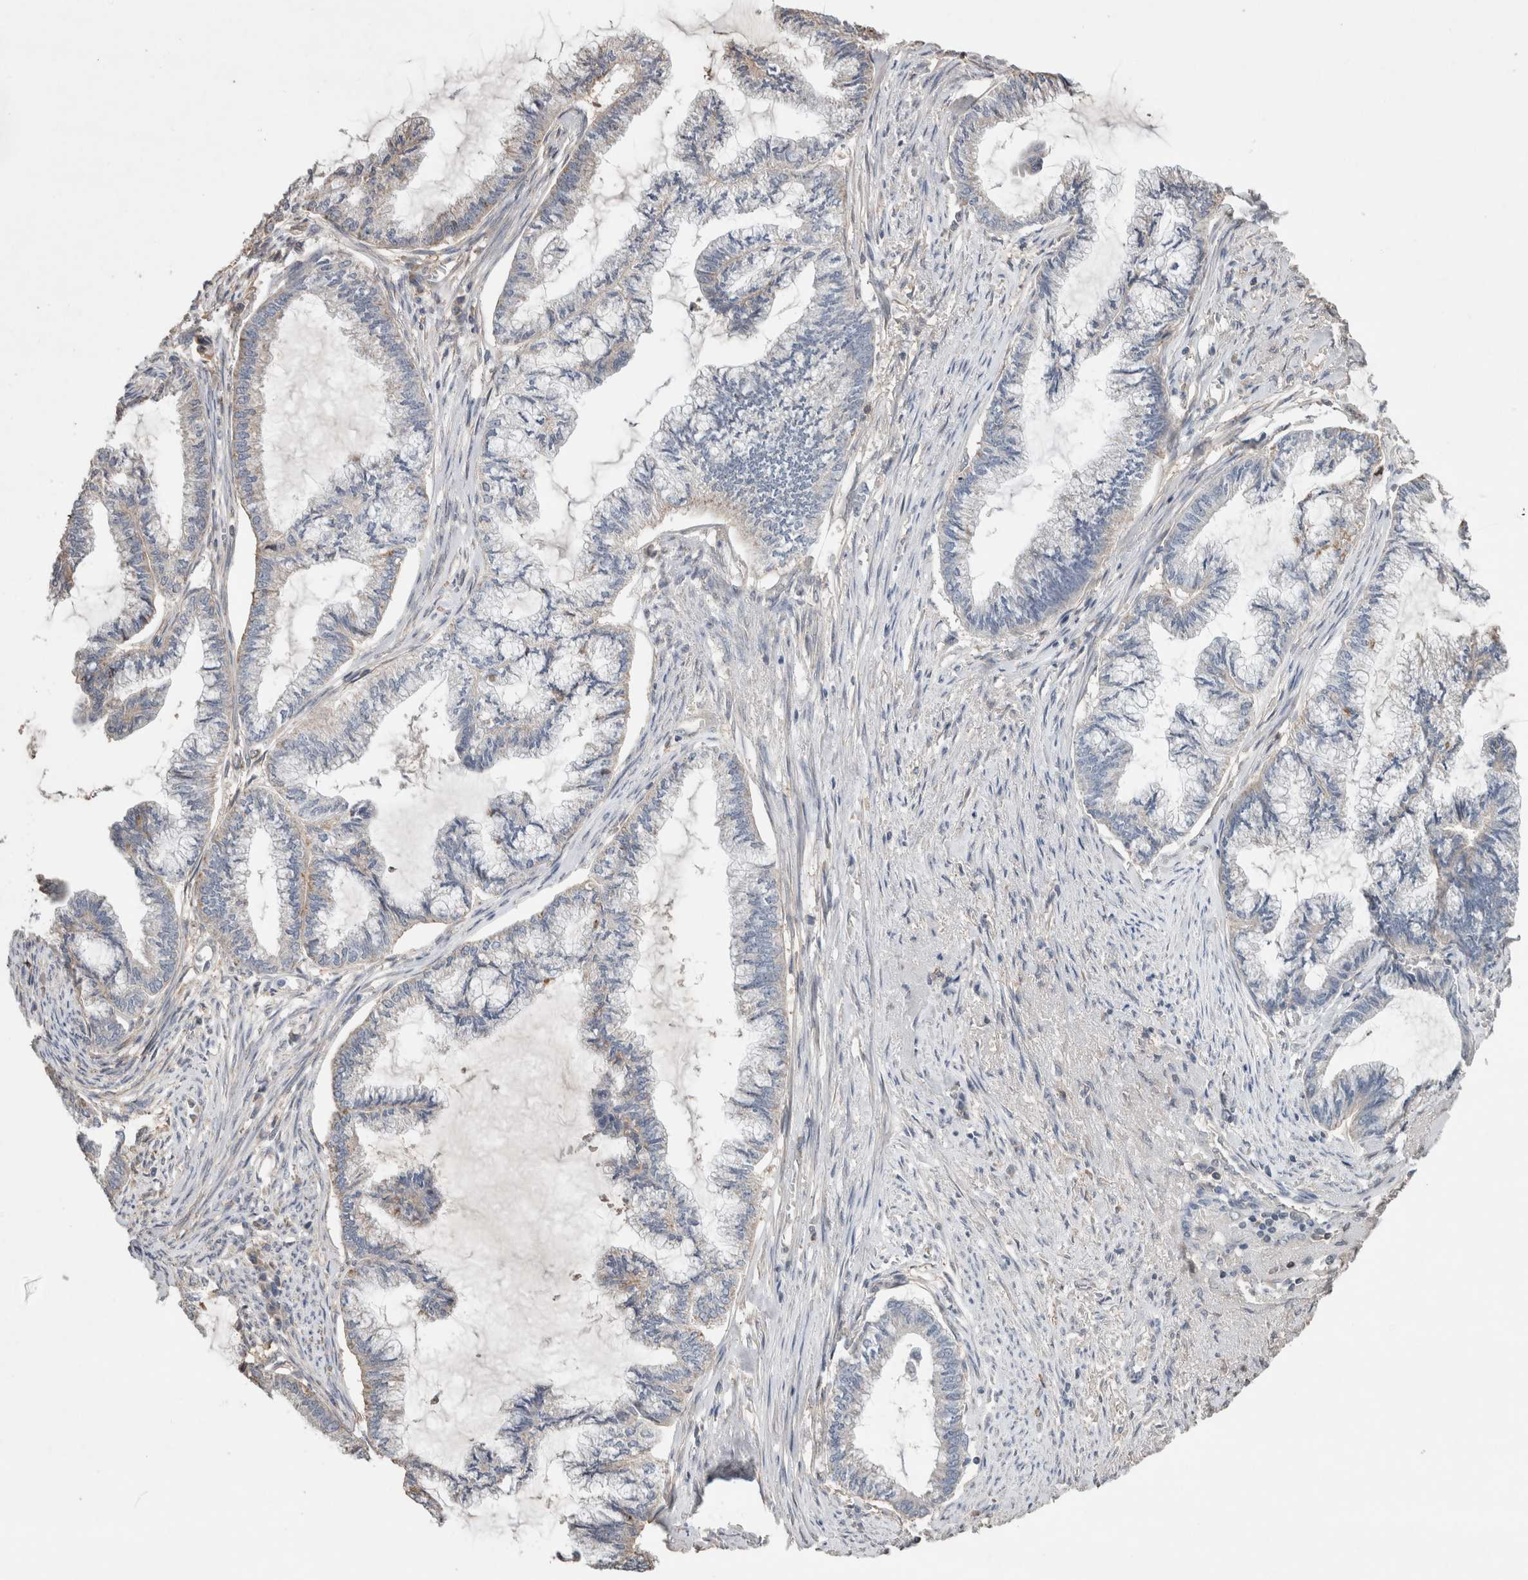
{"staining": {"intensity": "weak", "quantity": "<25%", "location": "cytoplasmic/membranous"}, "tissue": "endometrial cancer", "cell_type": "Tumor cells", "image_type": "cancer", "snomed": [{"axis": "morphology", "description": "Adenocarcinoma, NOS"}, {"axis": "topography", "description": "Endometrium"}], "caption": "IHC of human adenocarcinoma (endometrial) displays no positivity in tumor cells.", "gene": "TRIM5", "patient": {"sex": "female", "age": 86}}